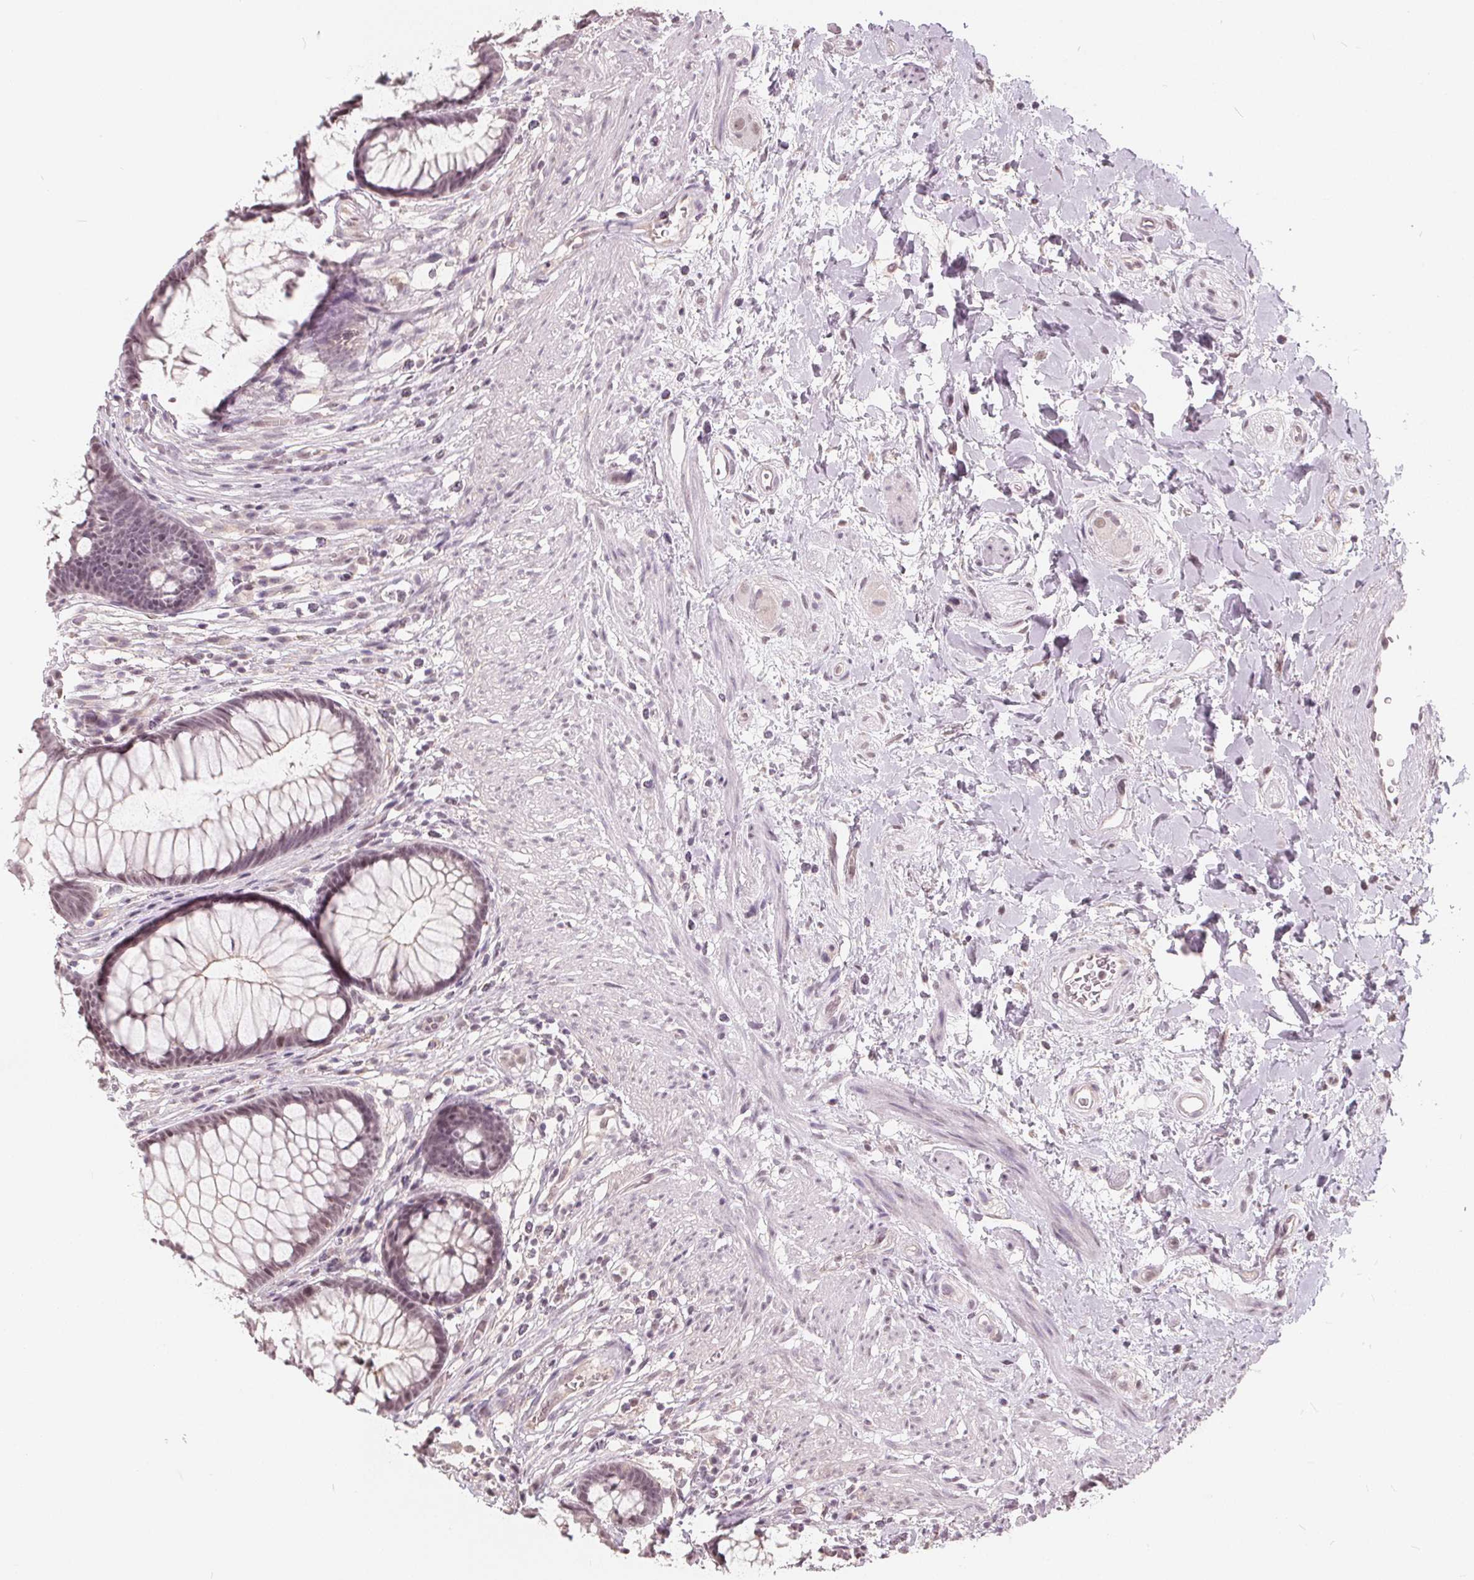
{"staining": {"intensity": "weak", "quantity": "25%-75%", "location": "nuclear"}, "tissue": "rectum", "cell_type": "Glandular cells", "image_type": "normal", "snomed": [{"axis": "morphology", "description": "Normal tissue, NOS"}, {"axis": "topography", "description": "Smooth muscle"}, {"axis": "topography", "description": "Rectum"}], "caption": "This is a photomicrograph of immunohistochemistry staining of benign rectum, which shows weak staining in the nuclear of glandular cells.", "gene": "NUP210L", "patient": {"sex": "male", "age": 53}}